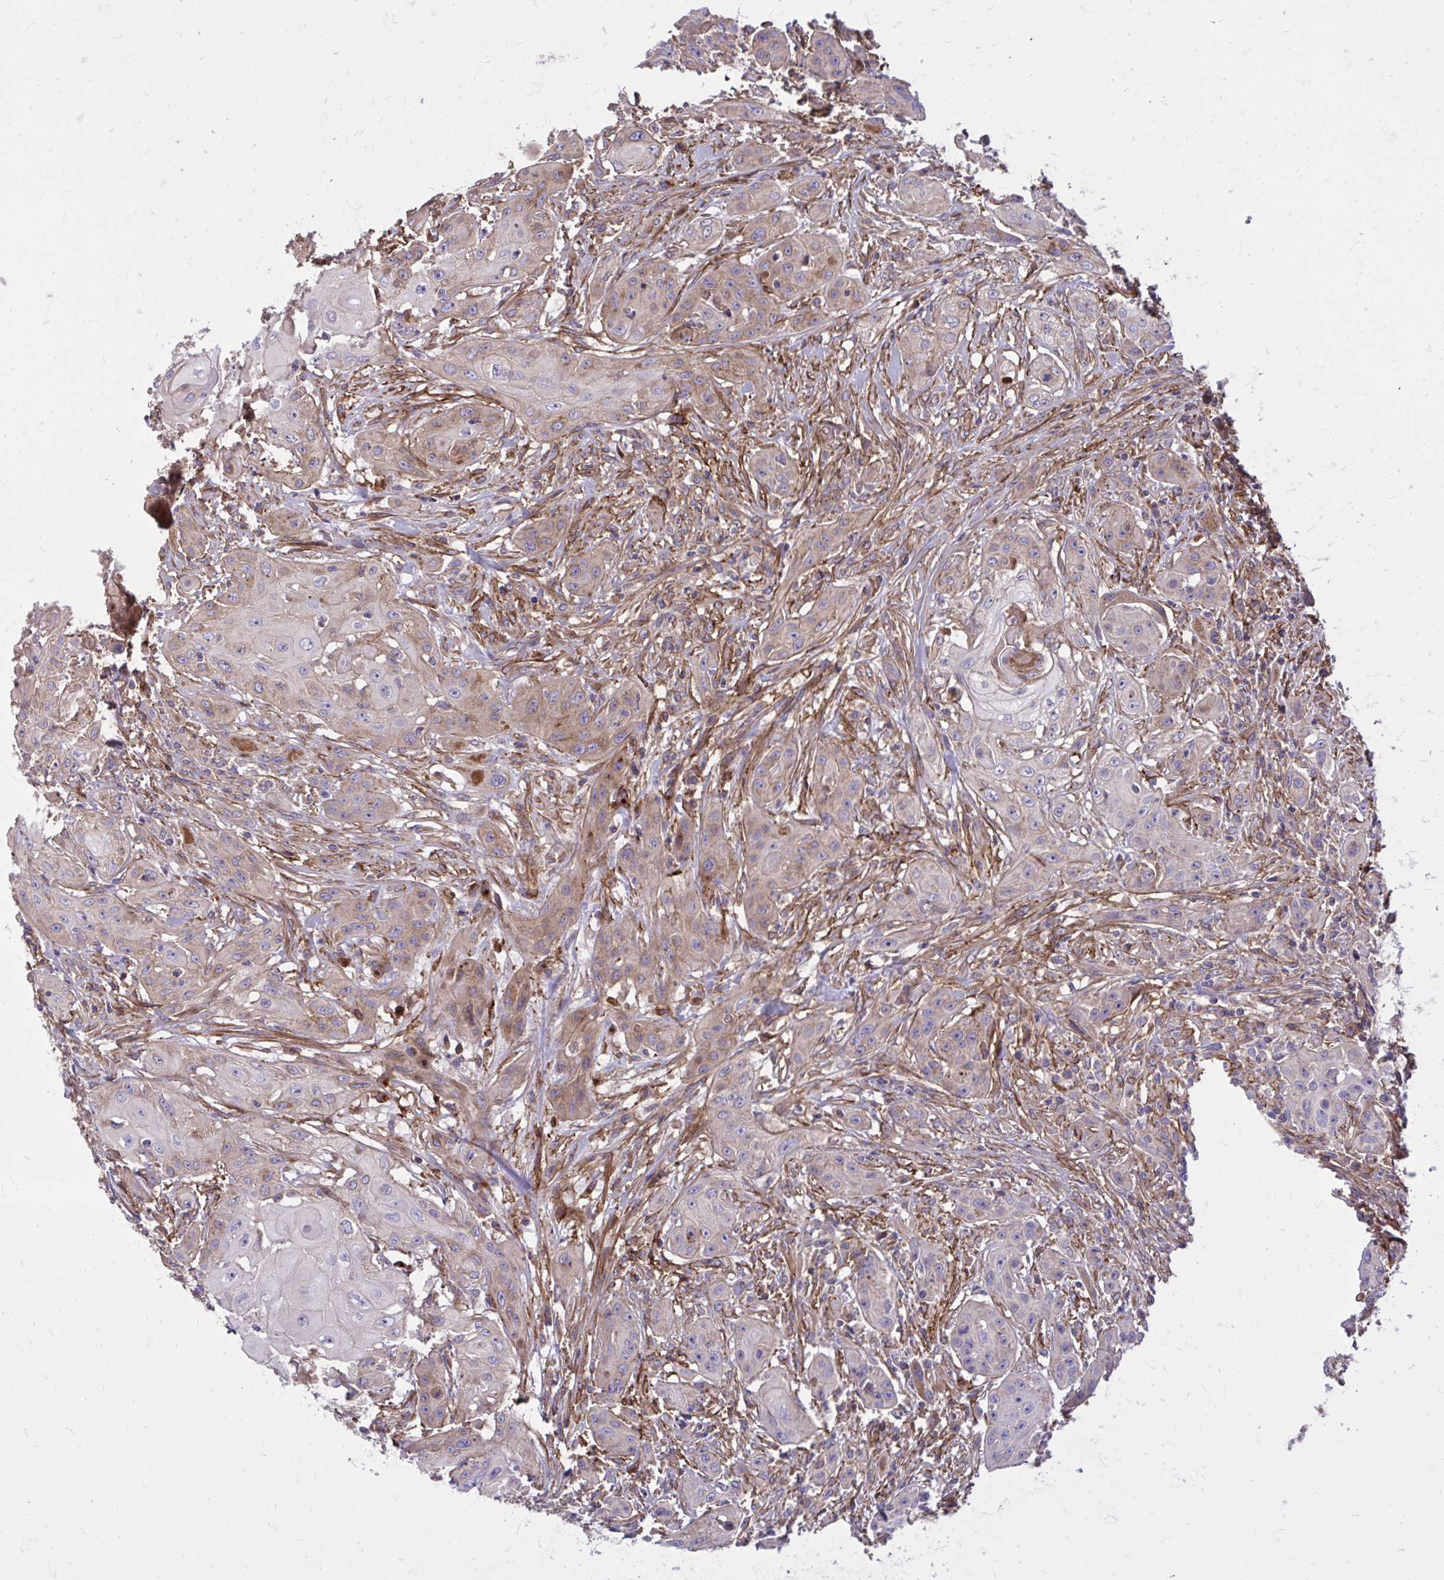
{"staining": {"intensity": "weak", "quantity": "25%-75%", "location": "cytoplasmic/membranous"}, "tissue": "head and neck cancer", "cell_type": "Tumor cells", "image_type": "cancer", "snomed": [{"axis": "morphology", "description": "Squamous cell carcinoma, NOS"}, {"axis": "topography", "description": "Oral tissue"}, {"axis": "topography", "description": "Head-Neck"}, {"axis": "topography", "description": "Neck, NOS"}], "caption": "This is a histology image of immunohistochemistry staining of head and neck squamous cell carcinoma, which shows weak staining in the cytoplasmic/membranous of tumor cells.", "gene": "FAP", "patient": {"sex": "female", "age": 55}}